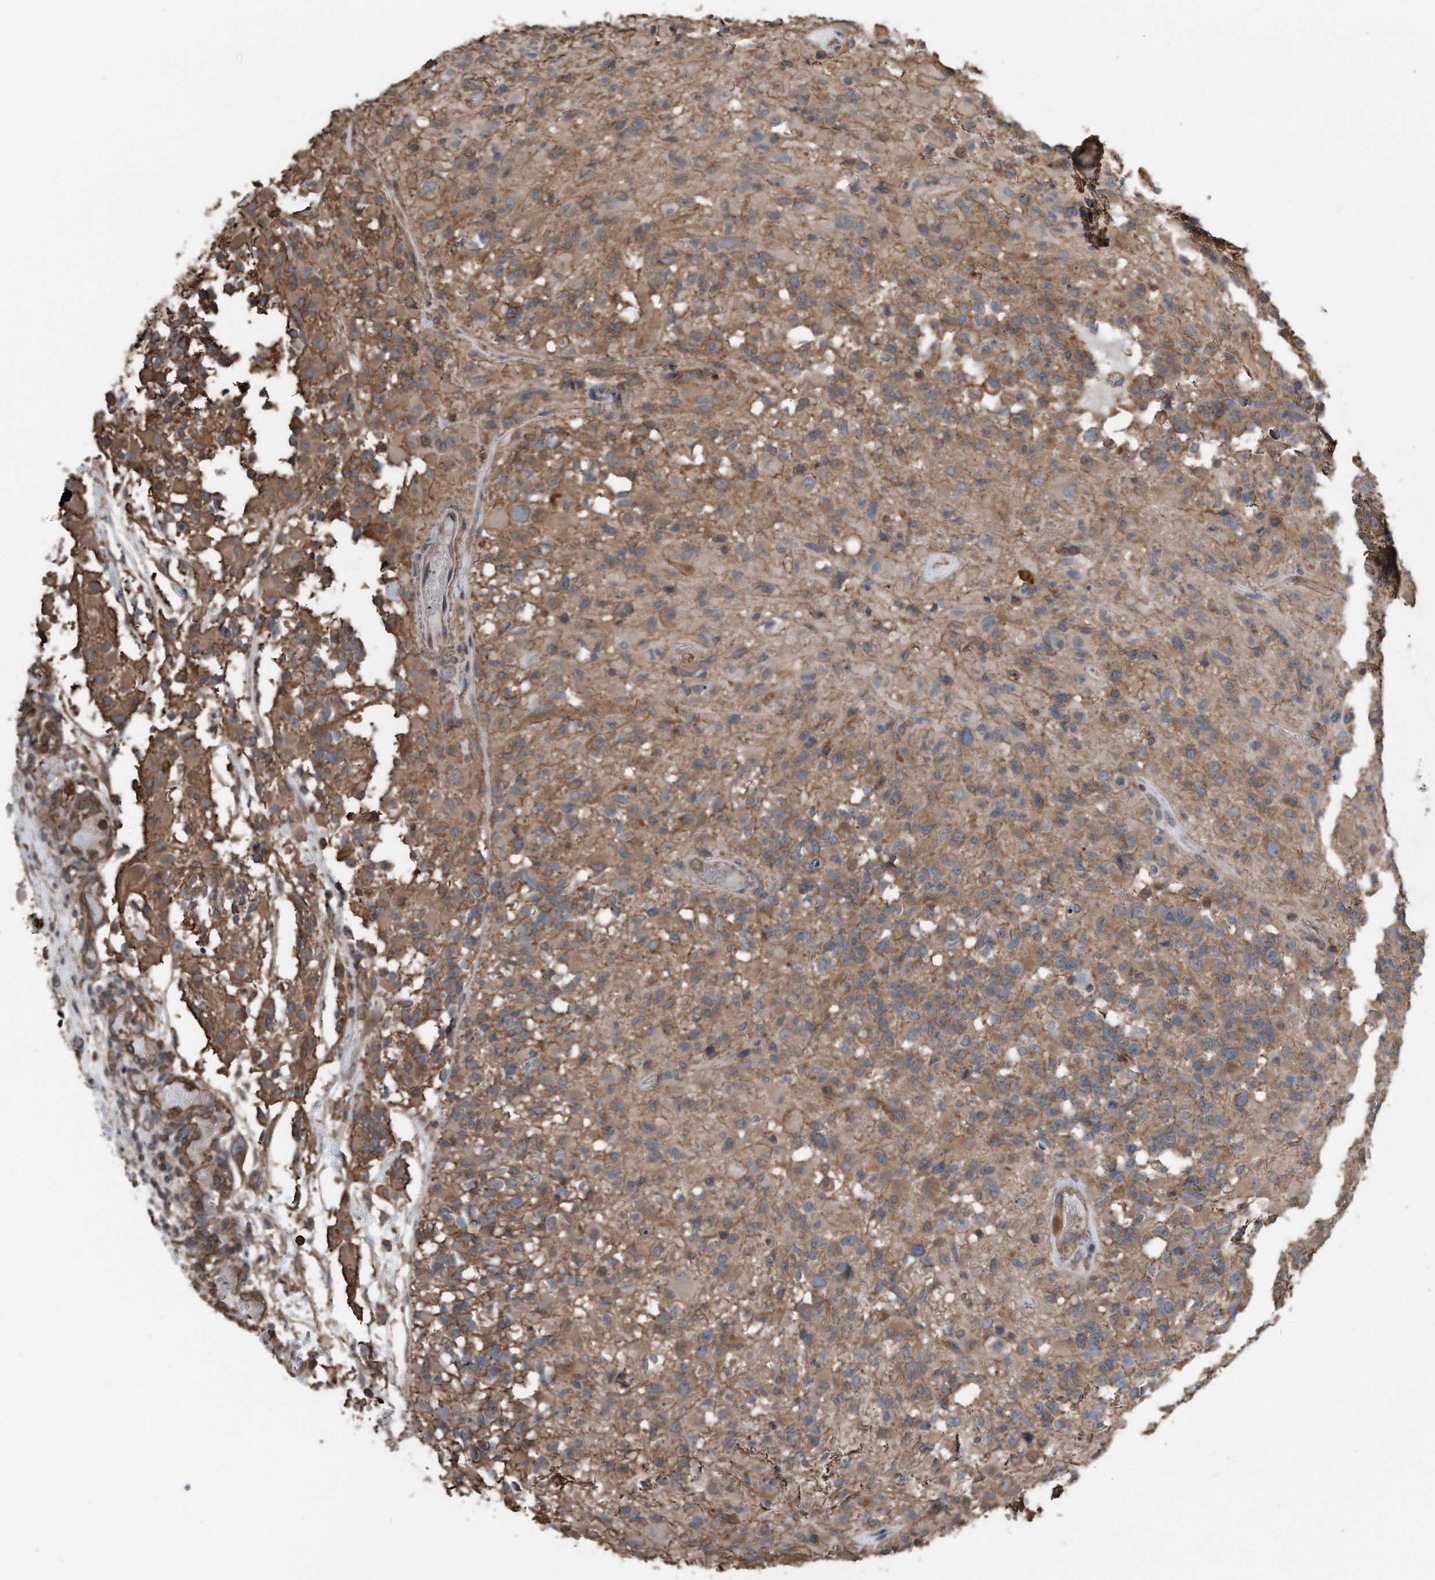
{"staining": {"intensity": "weak", "quantity": "25%-75%", "location": "cytoplasmic/membranous"}, "tissue": "glioma", "cell_type": "Tumor cells", "image_type": "cancer", "snomed": [{"axis": "morphology", "description": "Glioma, malignant, High grade"}, {"axis": "morphology", "description": "Glioblastoma, NOS"}, {"axis": "topography", "description": "Brain"}], "caption": "DAB (3,3'-diaminobenzidine) immunohistochemical staining of human glioblastoma reveals weak cytoplasmic/membranous protein expression in about 25%-75% of tumor cells.", "gene": "RSPO3", "patient": {"sex": "male", "age": 60}}